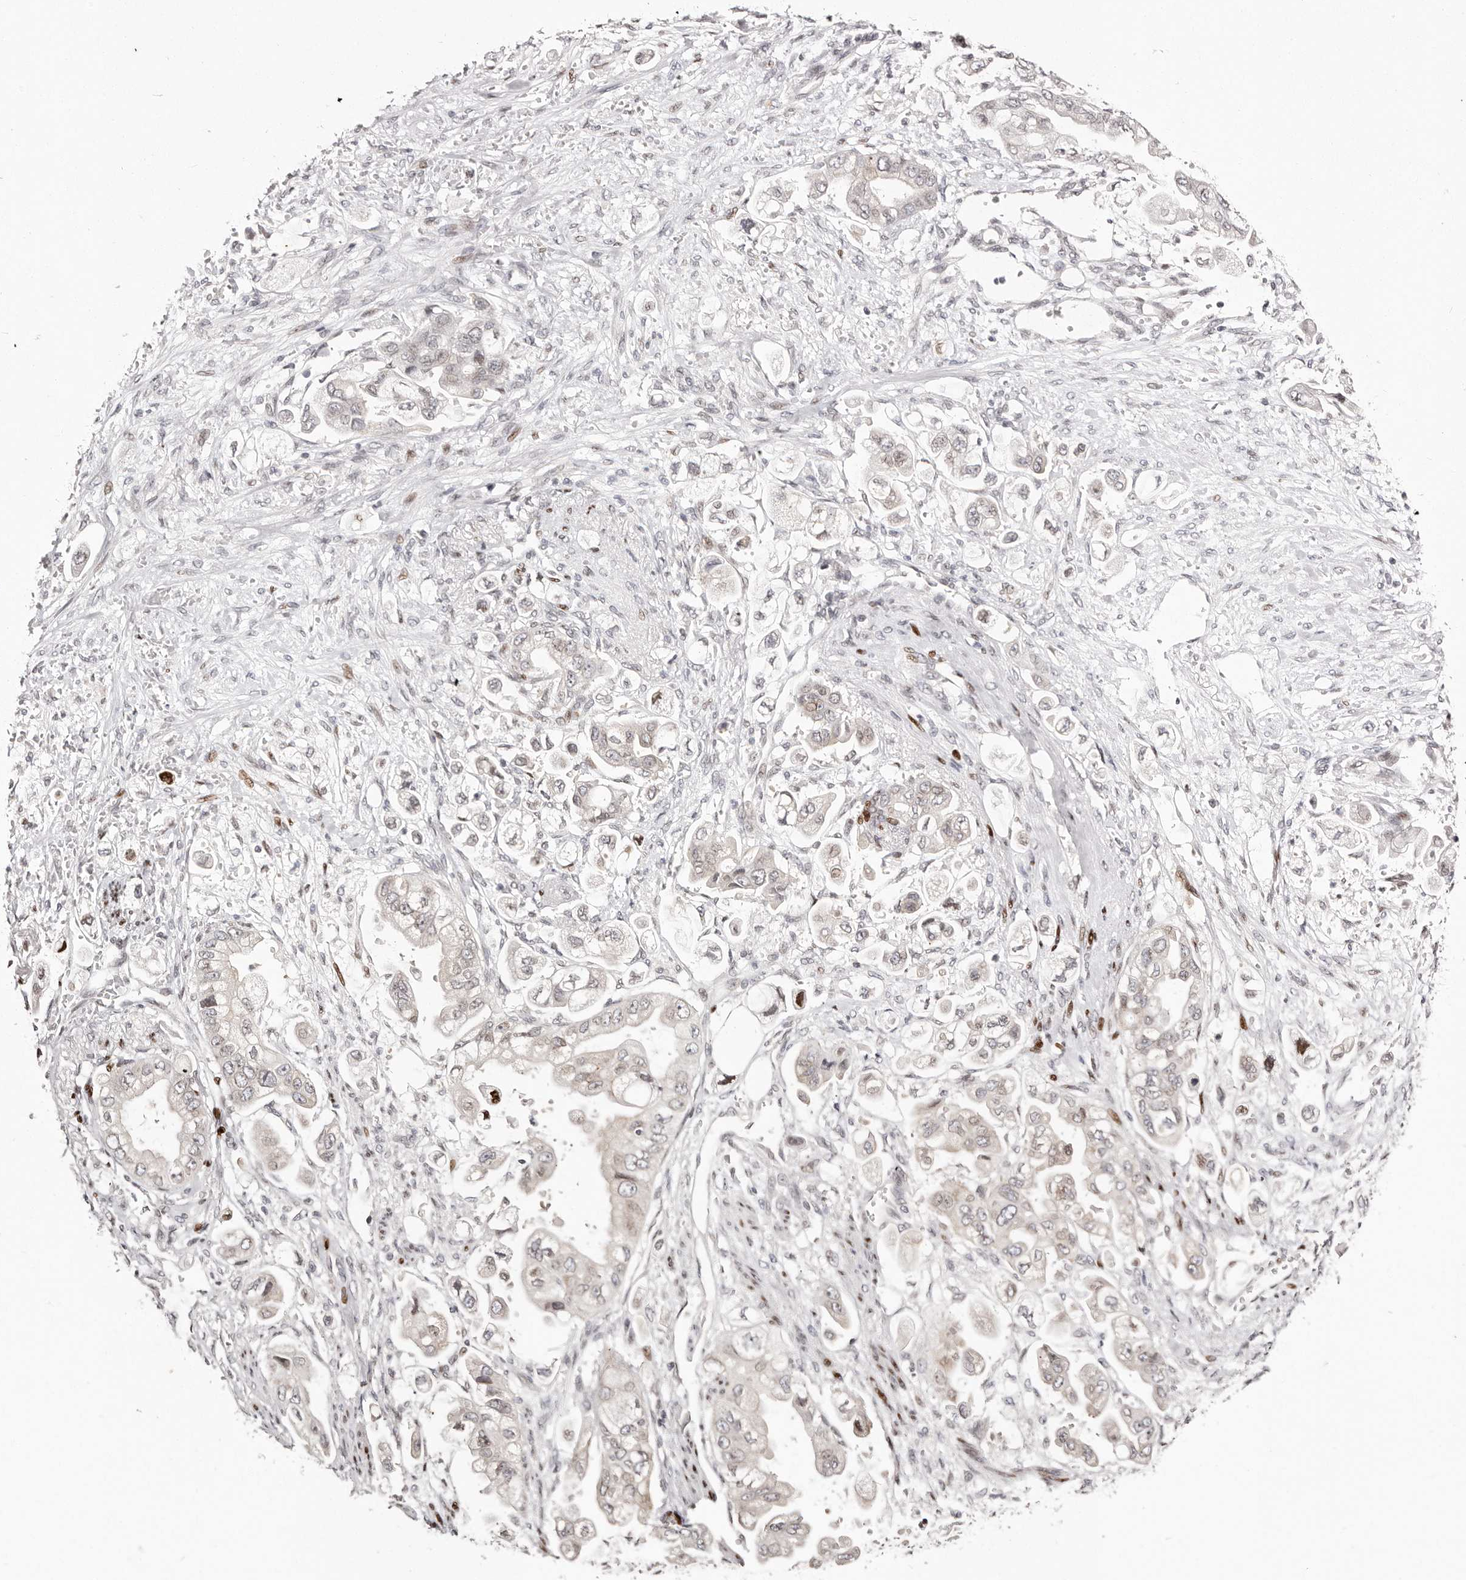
{"staining": {"intensity": "weak", "quantity": "25%-75%", "location": "nuclear"}, "tissue": "stomach cancer", "cell_type": "Tumor cells", "image_type": "cancer", "snomed": [{"axis": "morphology", "description": "Adenocarcinoma, NOS"}, {"axis": "topography", "description": "Stomach"}], "caption": "Stomach cancer was stained to show a protein in brown. There is low levels of weak nuclear staining in approximately 25%-75% of tumor cells.", "gene": "NUP153", "patient": {"sex": "male", "age": 62}}